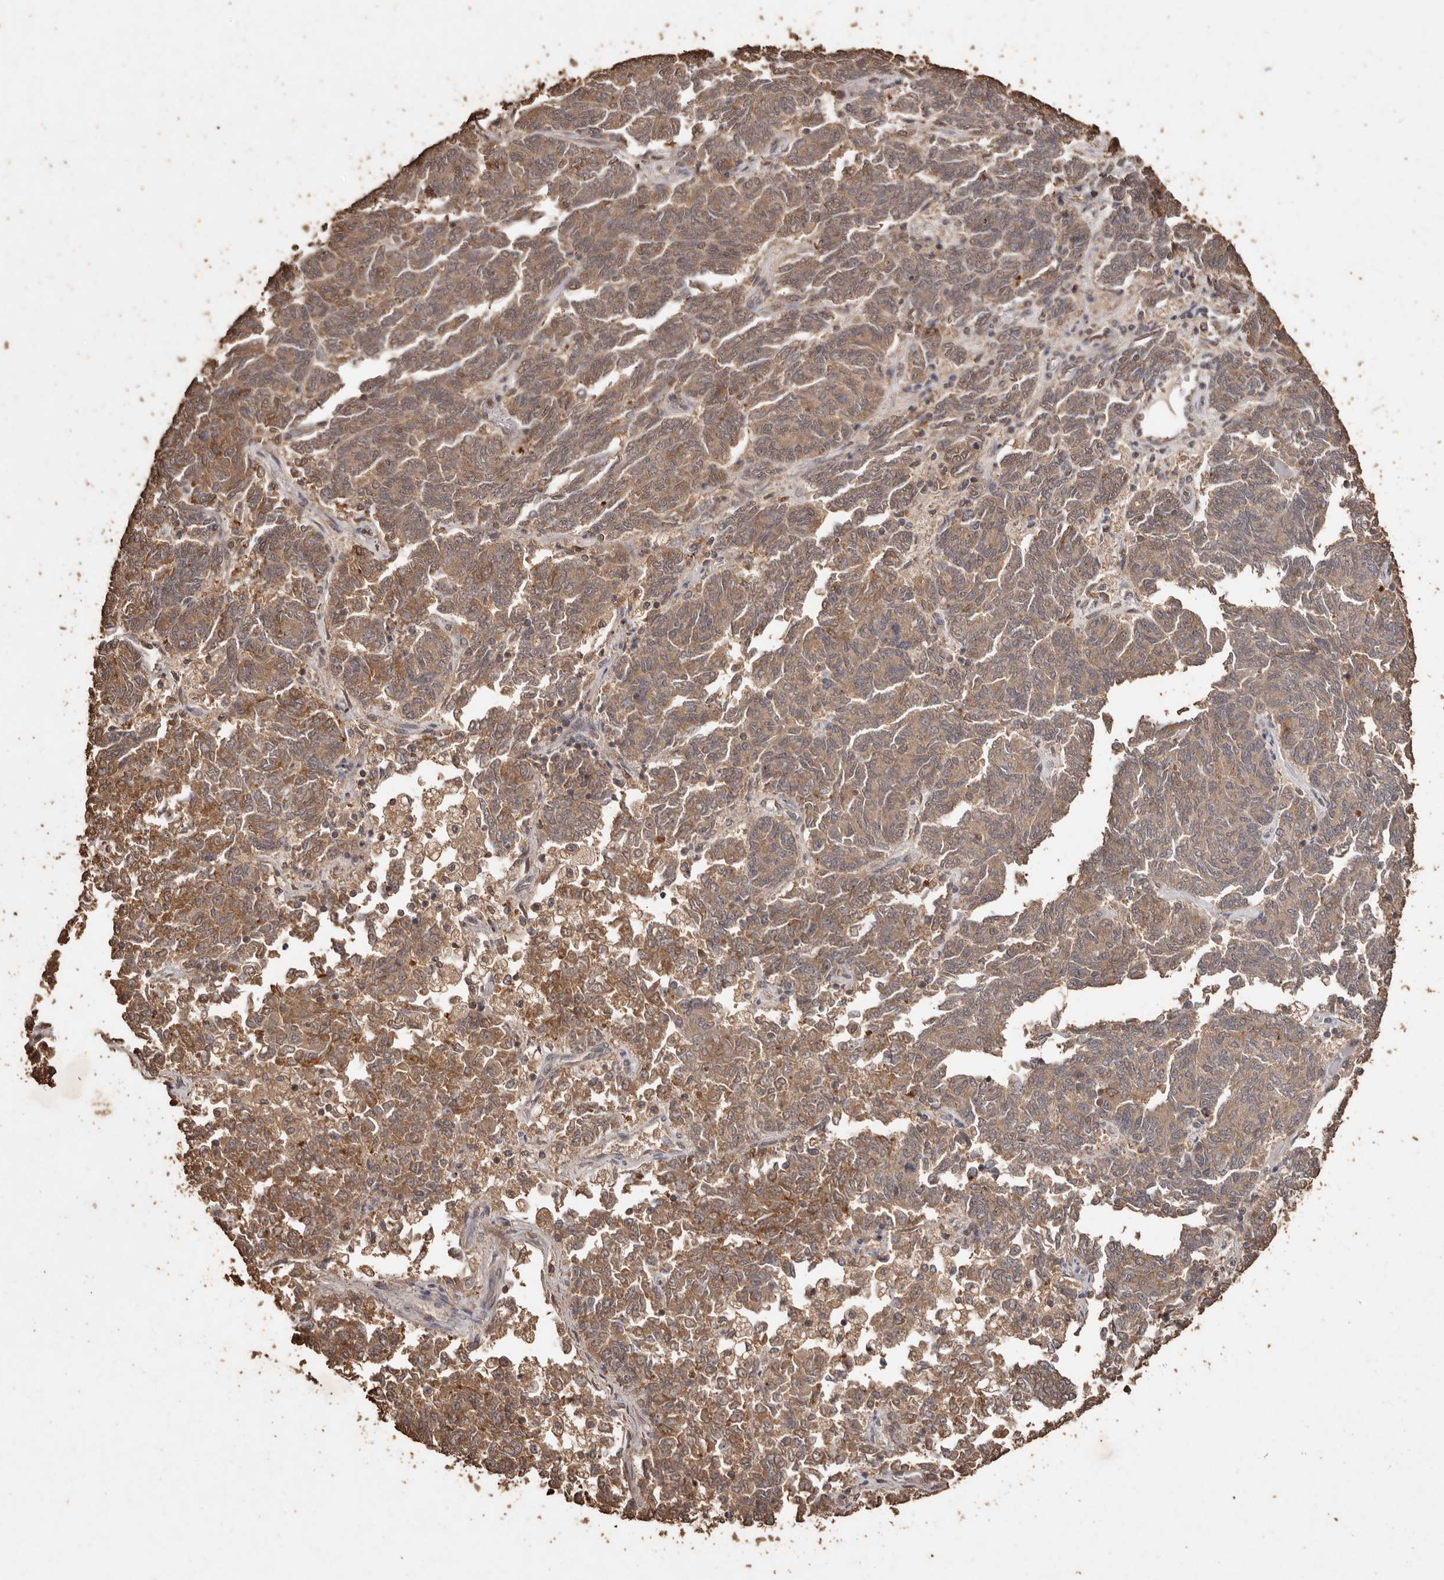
{"staining": {"intensity": "moderate", "quantity": ">75%", "location": "cytoplasmic/membranous"}, "tissue": "endometrial cancer", "cell_type": "Tumor cells", "image_type": "cancer", "snomed": [{"axis": "morphology", "description": "Adenocarcinoma, NOS"}, {"axis": "topography", "description": "Endometrium"}], "caption": "Adenocarcinoma (endometrial) stained for a protein (brown) displays moderate cytoplasmic/membranous positive positivity in about >75% of tumor cells.", "gene": "PKDCC", "patient": {"sex": "female", "age": 80}}